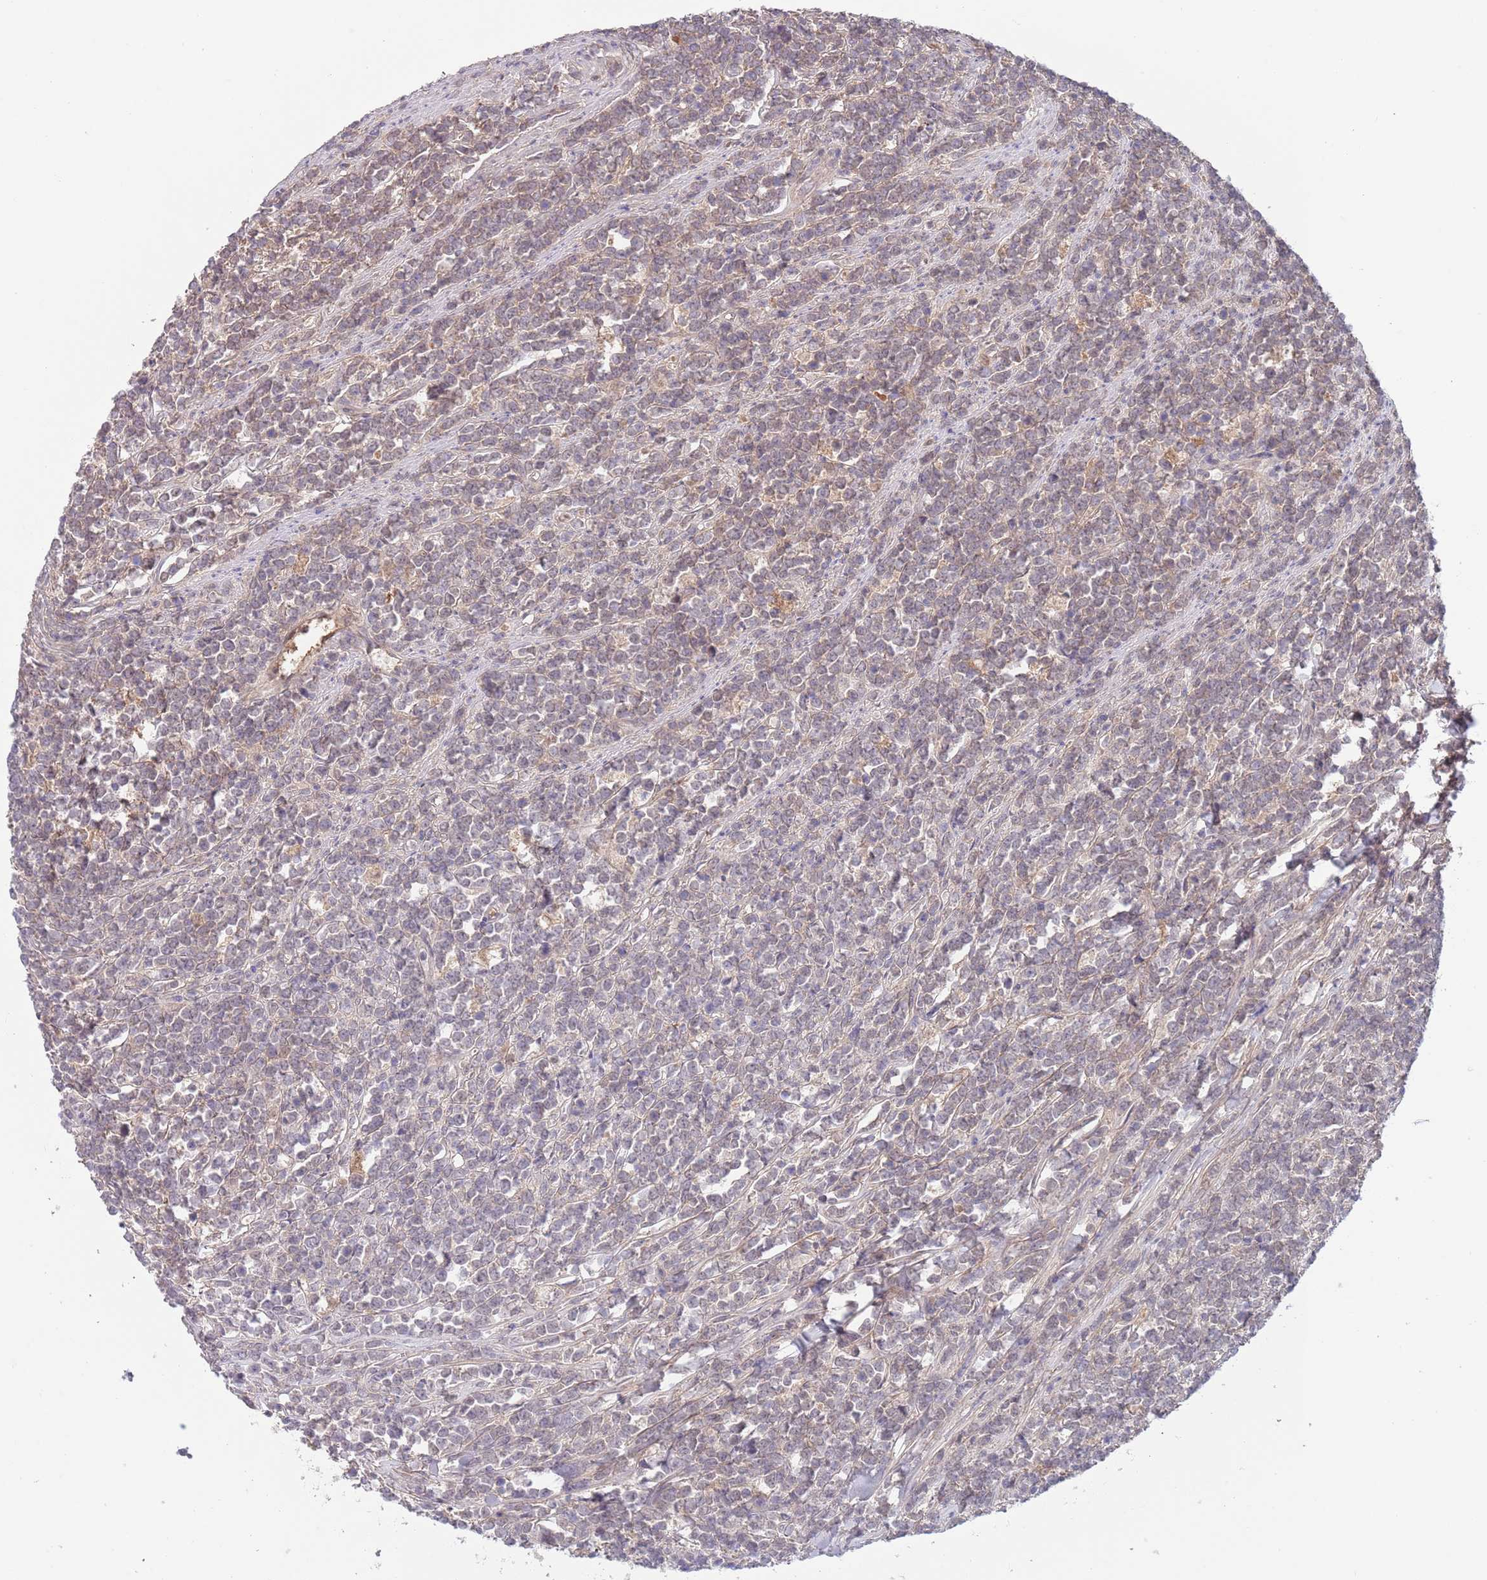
{"staining": {"intensity": "weak", "quantity": "<25%", "location": "cytoplasmic/membranous"}, "tissue": "lymphoma", "cell_type": "Tumor cells", "image_type": "cancer", "snomed": [{"axis": "morphology", "description": "Malignant lymphoma, non-Hodgkin's type, High grade"}, {"axis": "topography", "description": "Small intestine"}, {"axis": "topography", "description": "Colon"}], "caption": "This is an immunohistochemistry (IHC) image of high-grade malignant lymphoma, non-Hodgkin's type. There is no positivity in tumor cells.", "gene": "RNF169", "patient": {"sex": "male", "age": 8}}